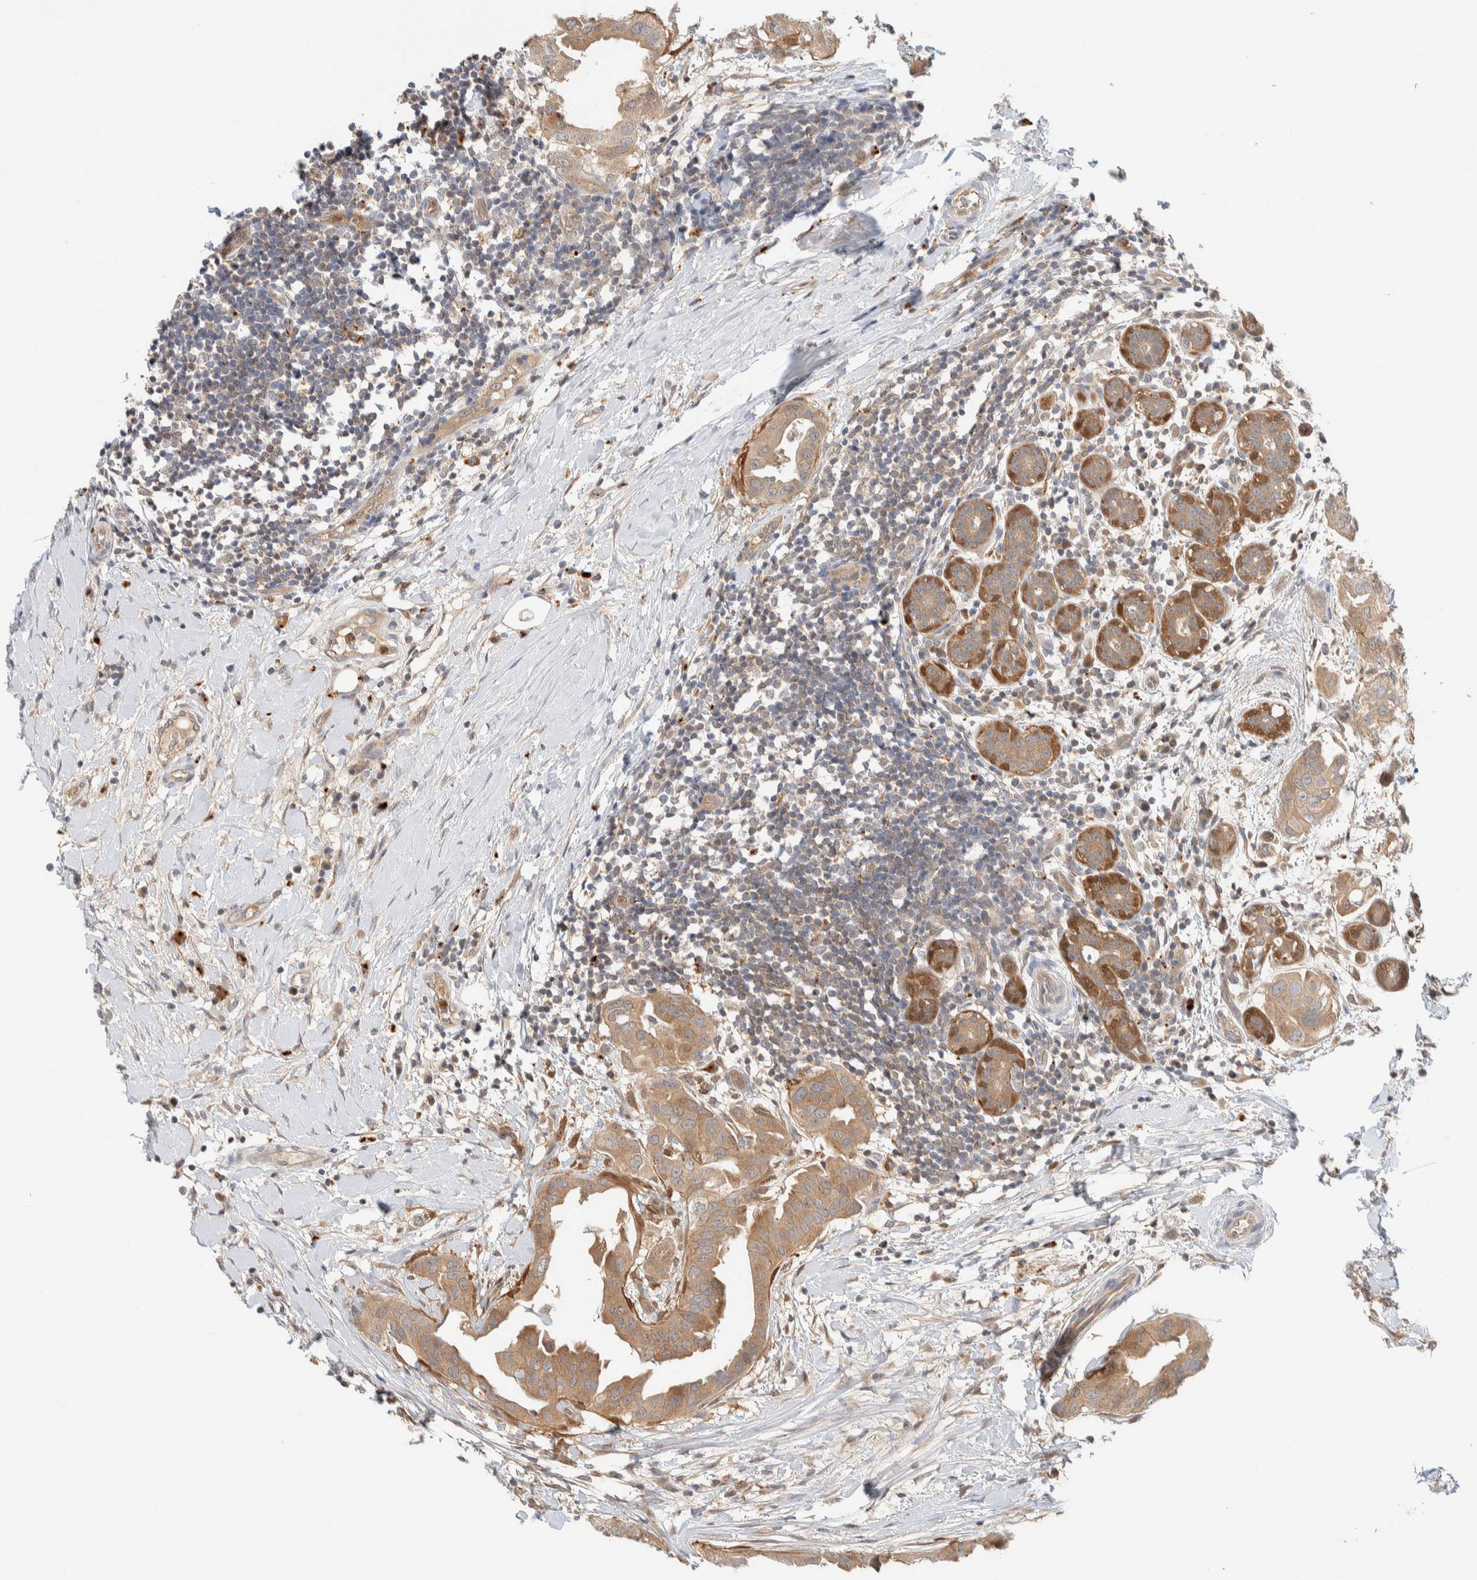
{"staining": {"intensity": "moderate", "quantity": ">75%", "location": "cytoplasmic/membranous"}, "tissue": "breast cancer", "cell_type": "Tumor cells", "image_type": "cancer", "snomed": [{"axis": "morphology", "description": "Duct carcinoma"}, {"axis": "topography", "description": "Breast"}], "caption": "Breast cancer tissue shows moderate cytoplasmic/membranous staining in approximately >75% of tumor cells (IHC, brightfield microscopy, high magnification).", "gene": "GCLM", "patient": {"sex": "female", "age": 40}}